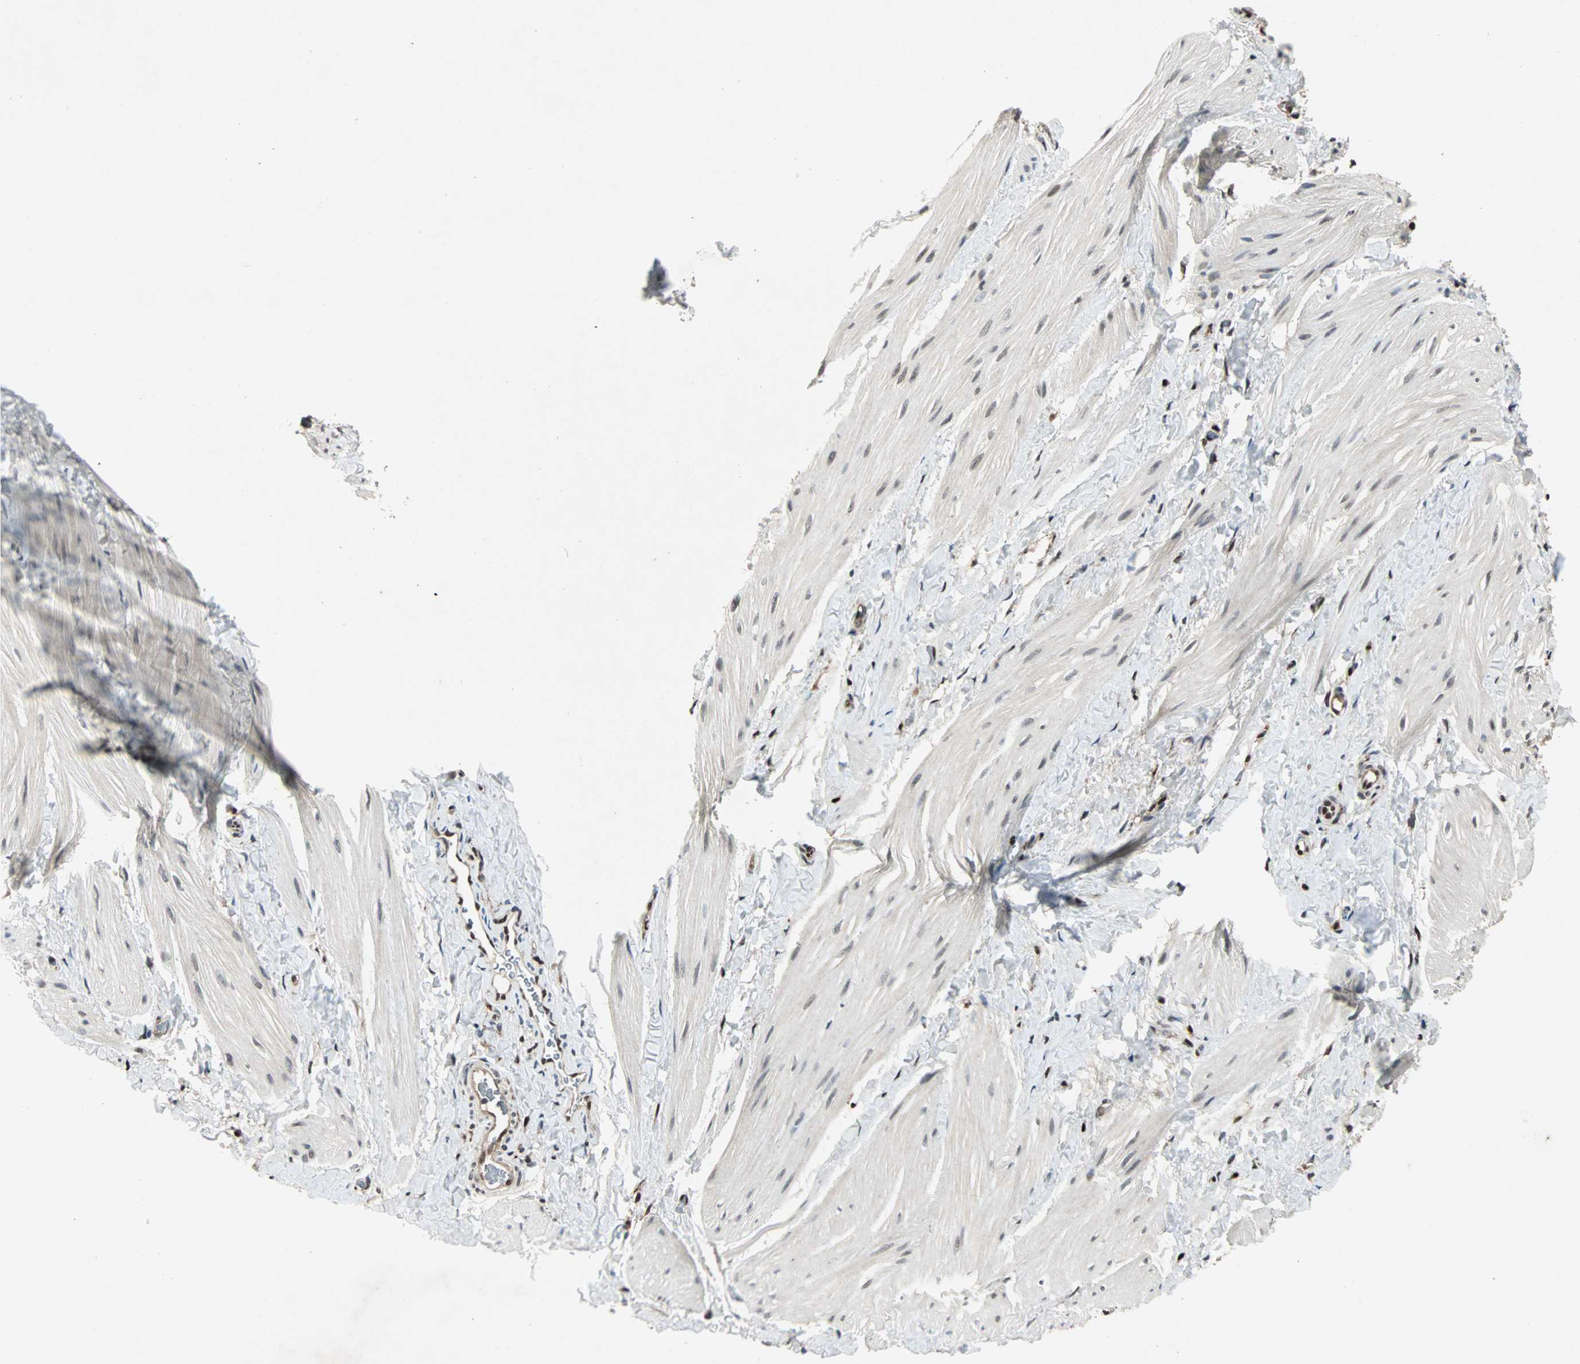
{"staining": {"intensity": "weak", "quantity": "<25%", "location": "nuclear"}, "tissue": "smooth muscle", "cell_type": "Smooth muscle cells", "image_type": "normal", "snomed": [{"axis": "morphology", "description": "Normal tissue, NOS"}, {"axis": "topography", "description": "Smooth muscle"}], "caption": "Smooth muscle stained for a protein using immunohistochemistry (IHC) displays no staining smooth muscle cells.", "gene": "ACLY", "patient": {"sex": "male", "age": 16}}